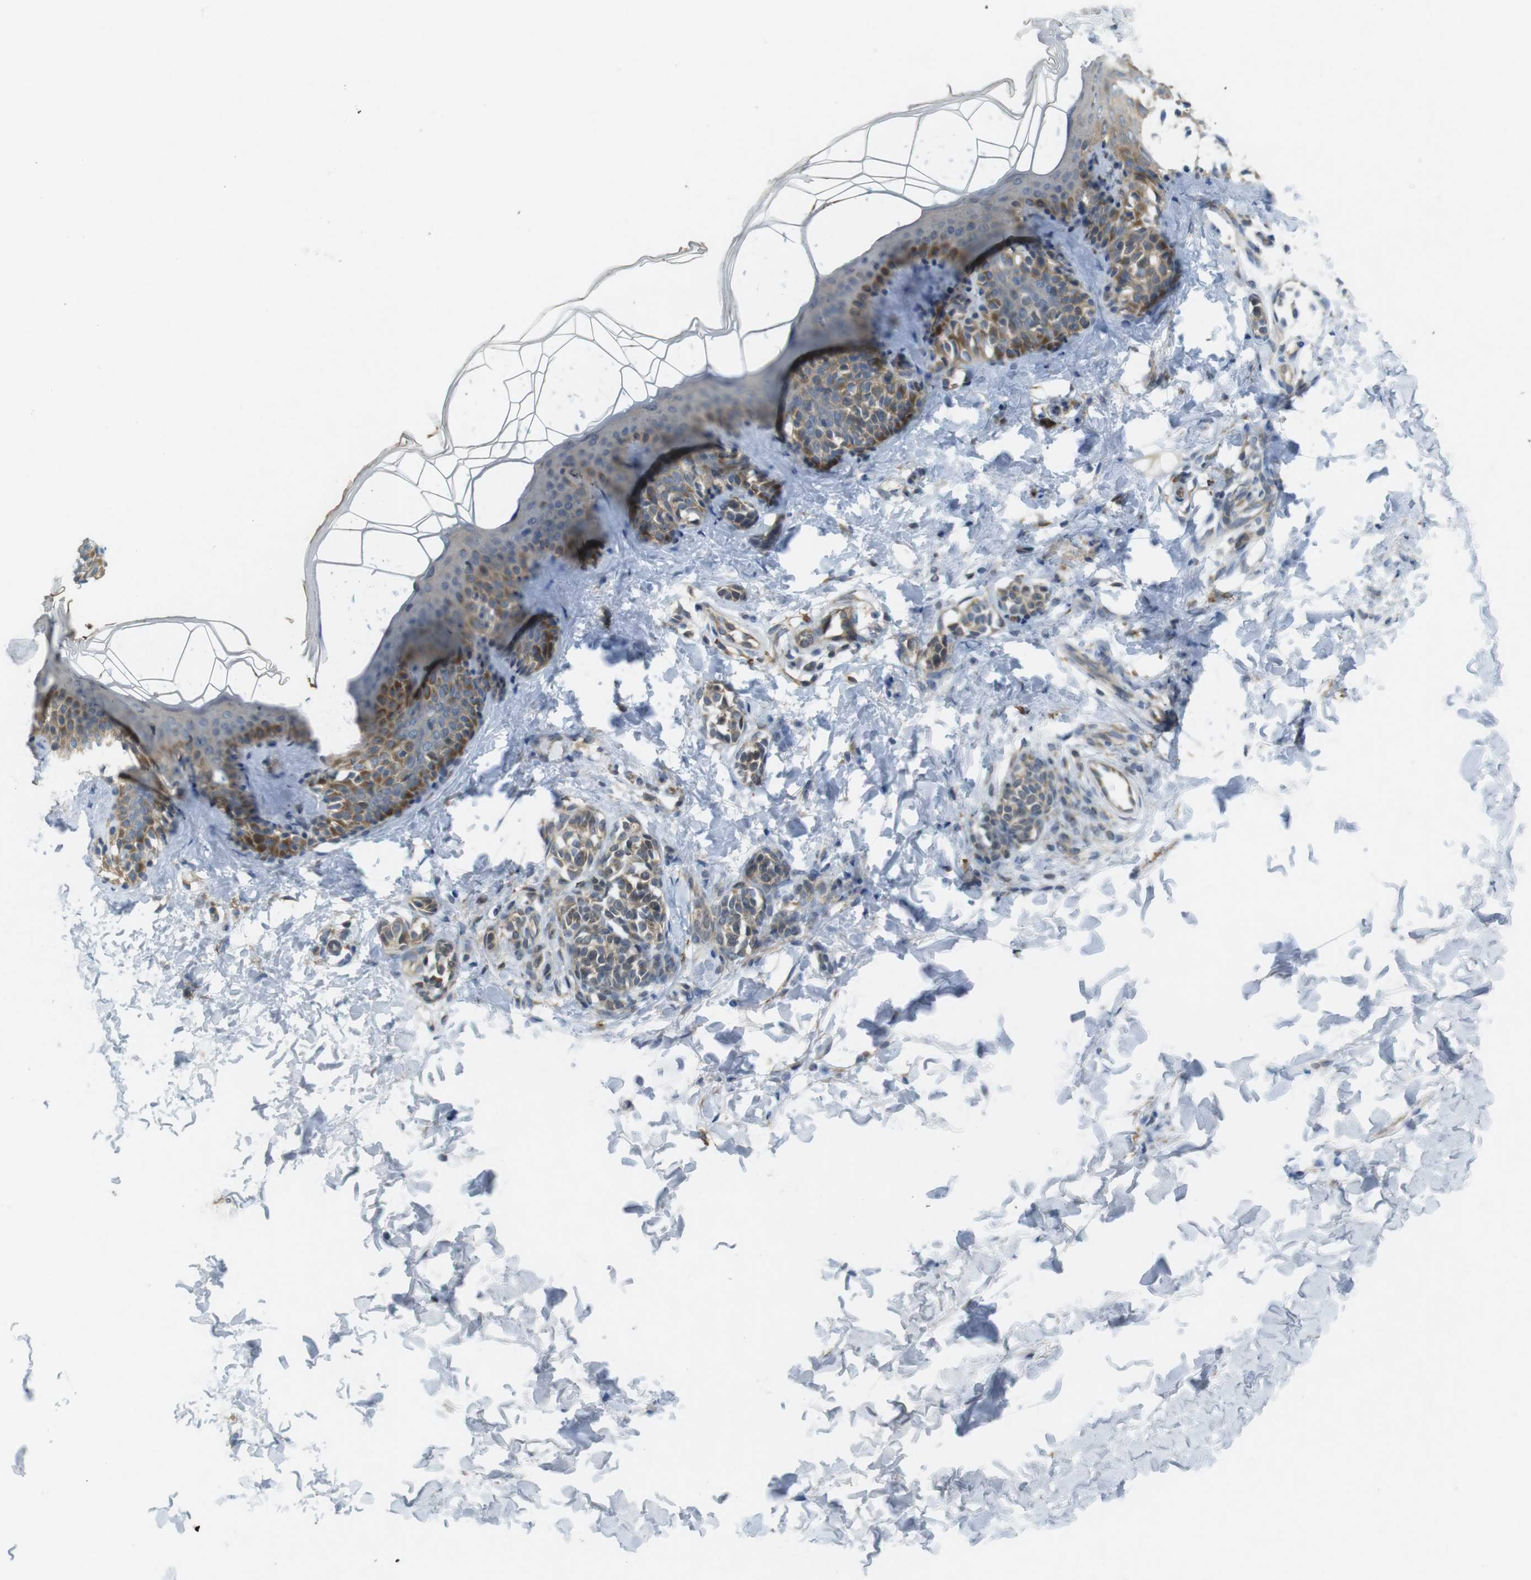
{"staining": {"intensity": "negative", "quantity": "none", "location": "none"}, "tissue": "skin", "cell_type": "Fibroblasts", "image_type": "normal", "snomed": [{"axis": "morphology", "description": "Normal tissue, NOS"}, {"axis": "topography", "description": "Skin"}], "caption": "IHC micrograph of benign human skin stained for a protein (brown), which exhibits no expression in fibroblasts.", "gene": "SUGT1", "patient": {"sex": "male", "age": 16}}